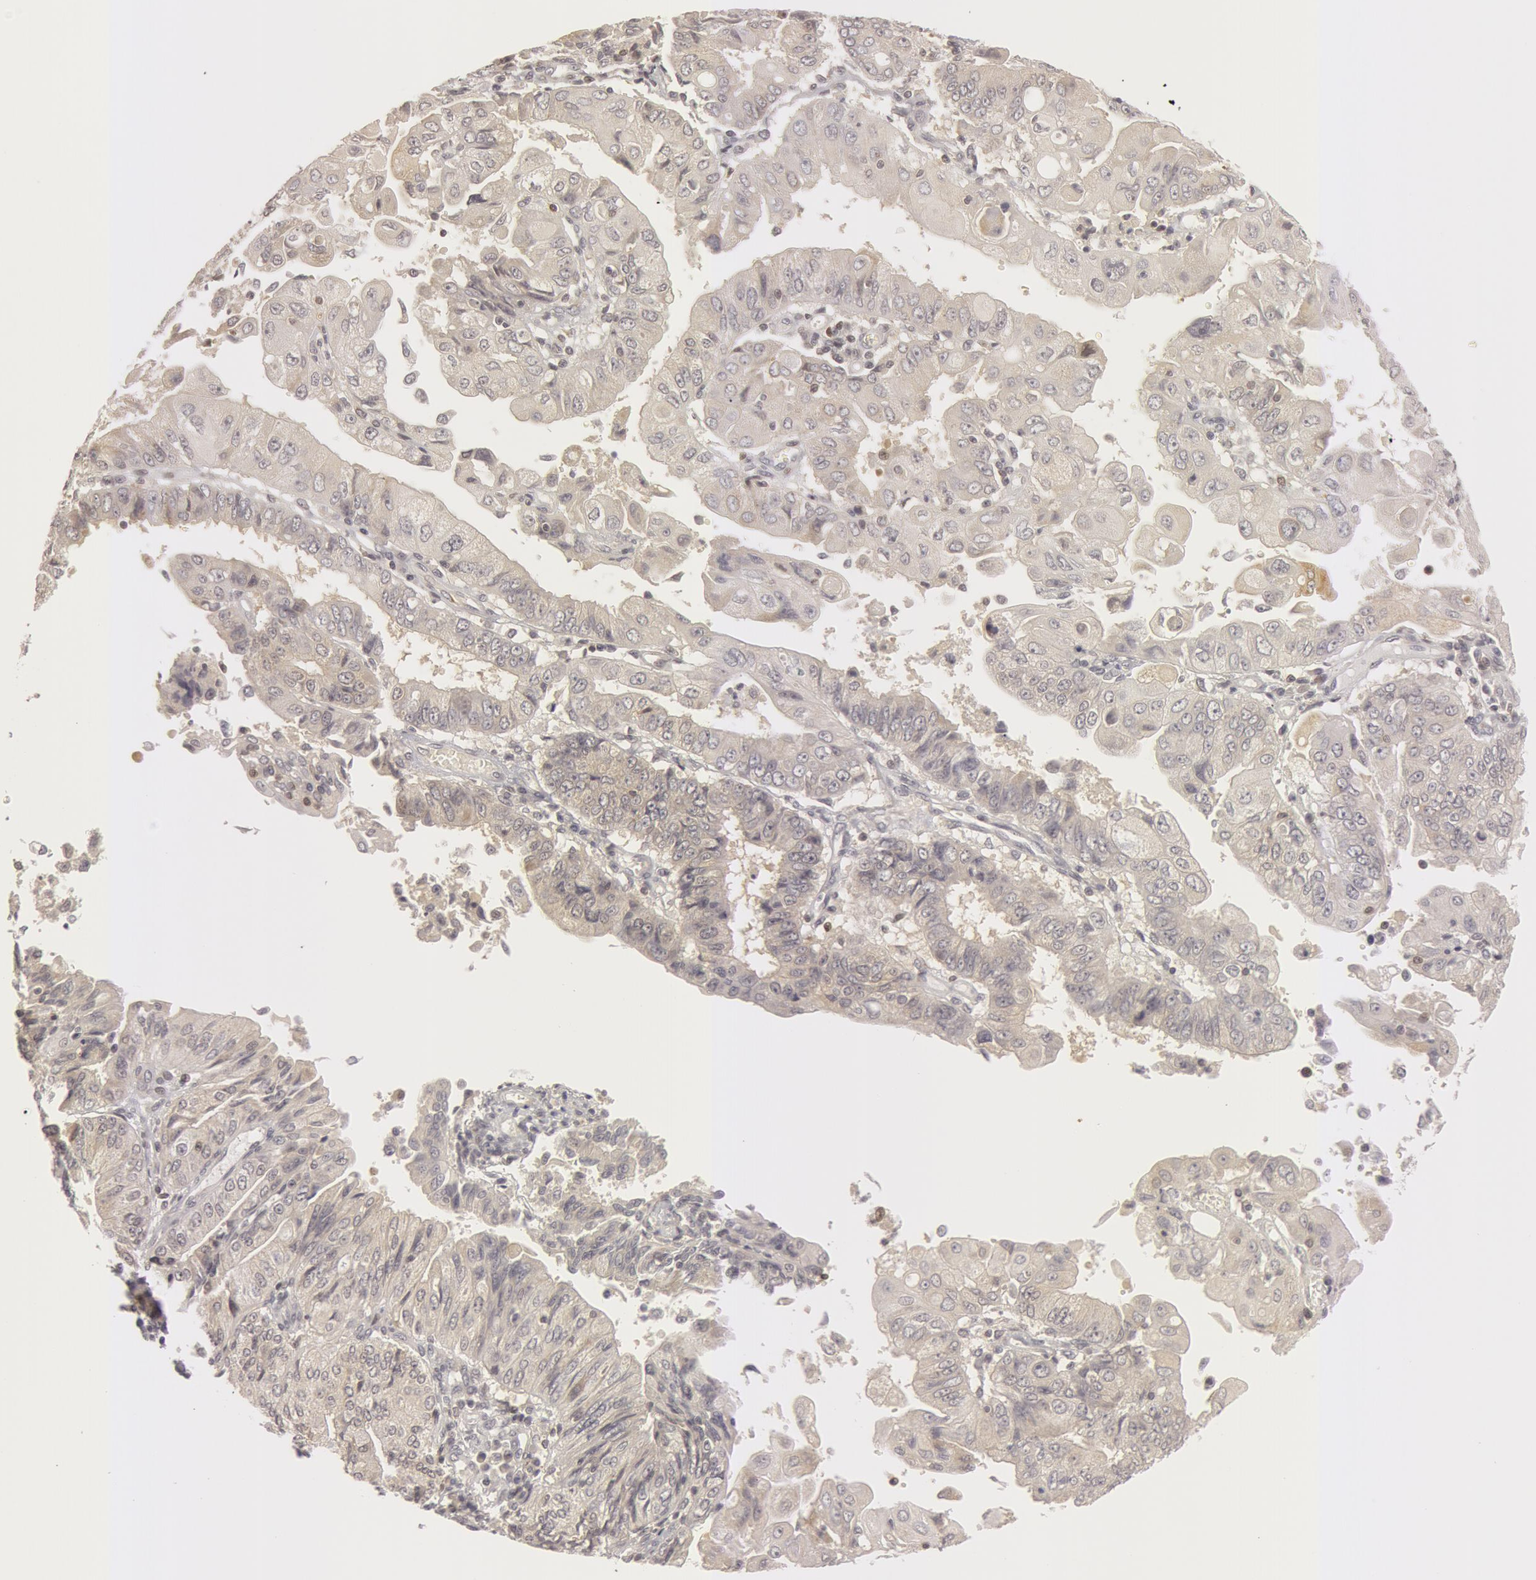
{"staining": {"intensity": "weak", "quantity": "<25%", "location": "nuclear"}, "tissue": "endometrial cancer", "cell_type": "Tumor cells", "image_type": "cancer", "snomed": [{"axis": "morphology", "description": "Adenocarcinoma, NOS"}, {"axis": "topography", "description": "Endometrium"}], "caption": "IHC photomicrograph of human endometrial adenocarcinoma stained for a protein (brown), which shows no staining in tumor cells.", "gene": "OASL", "patient": {"sex": "female", "age": 75}}